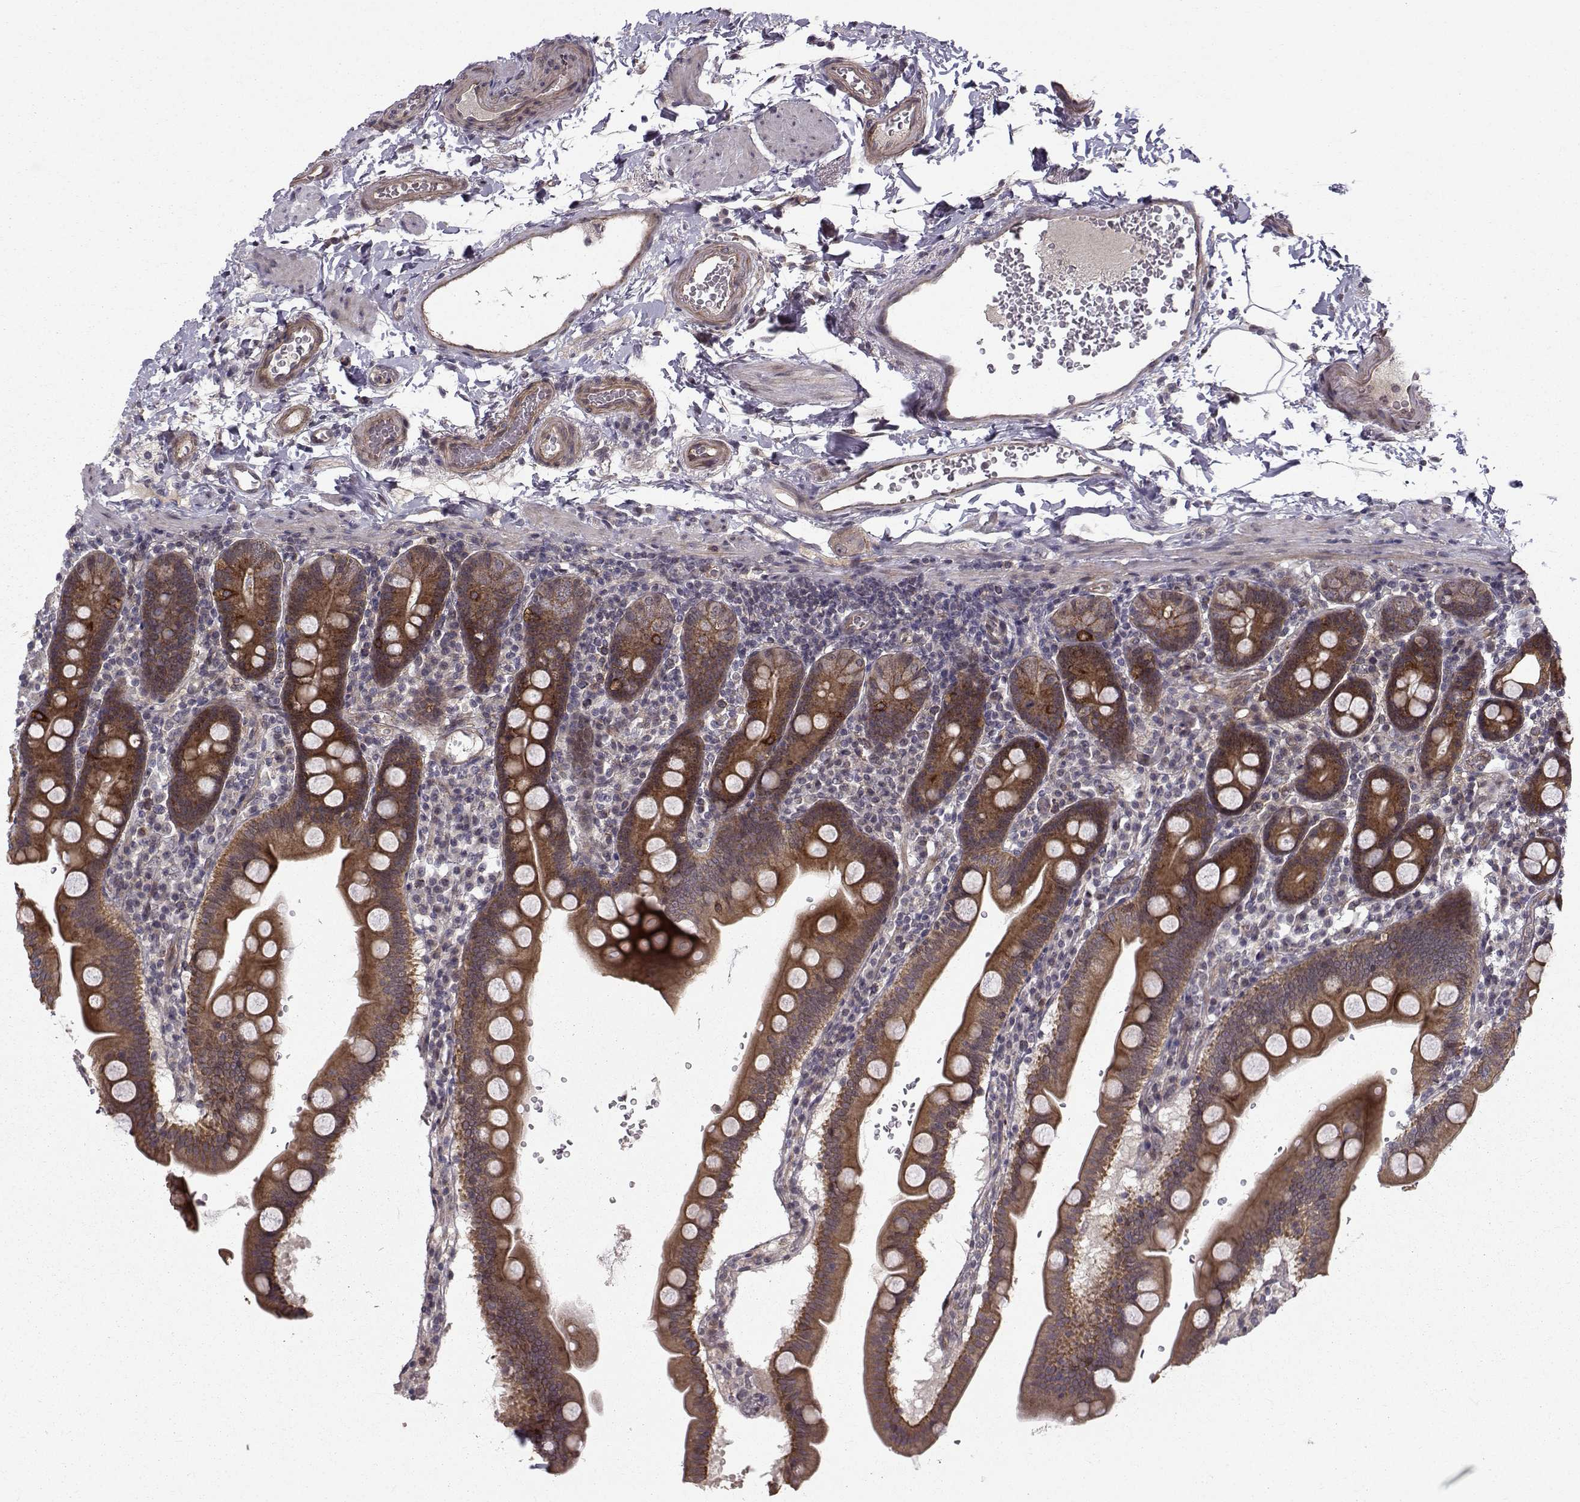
{"staining": {"intensity": "strong", "quantity": ">75%", "location": "cytoplasmic/membranous"}, "tissue": "duodenum", "cell_type": "Glandular cells", "image_type": "normal", "snomed": [{"axis": "morphology", "description": "Normal tissue, NOS"}, {"axis": "topography", "description": "Duodenum"}], "caption": "Glandular cells demonstrate high levels of strong cytoplasmic/membranous positivity in about >75% of cells in normal duodenum. Nuclei are stained in blue.", "gene": "APC", "patient": {"sex": "male", "age": 59}}